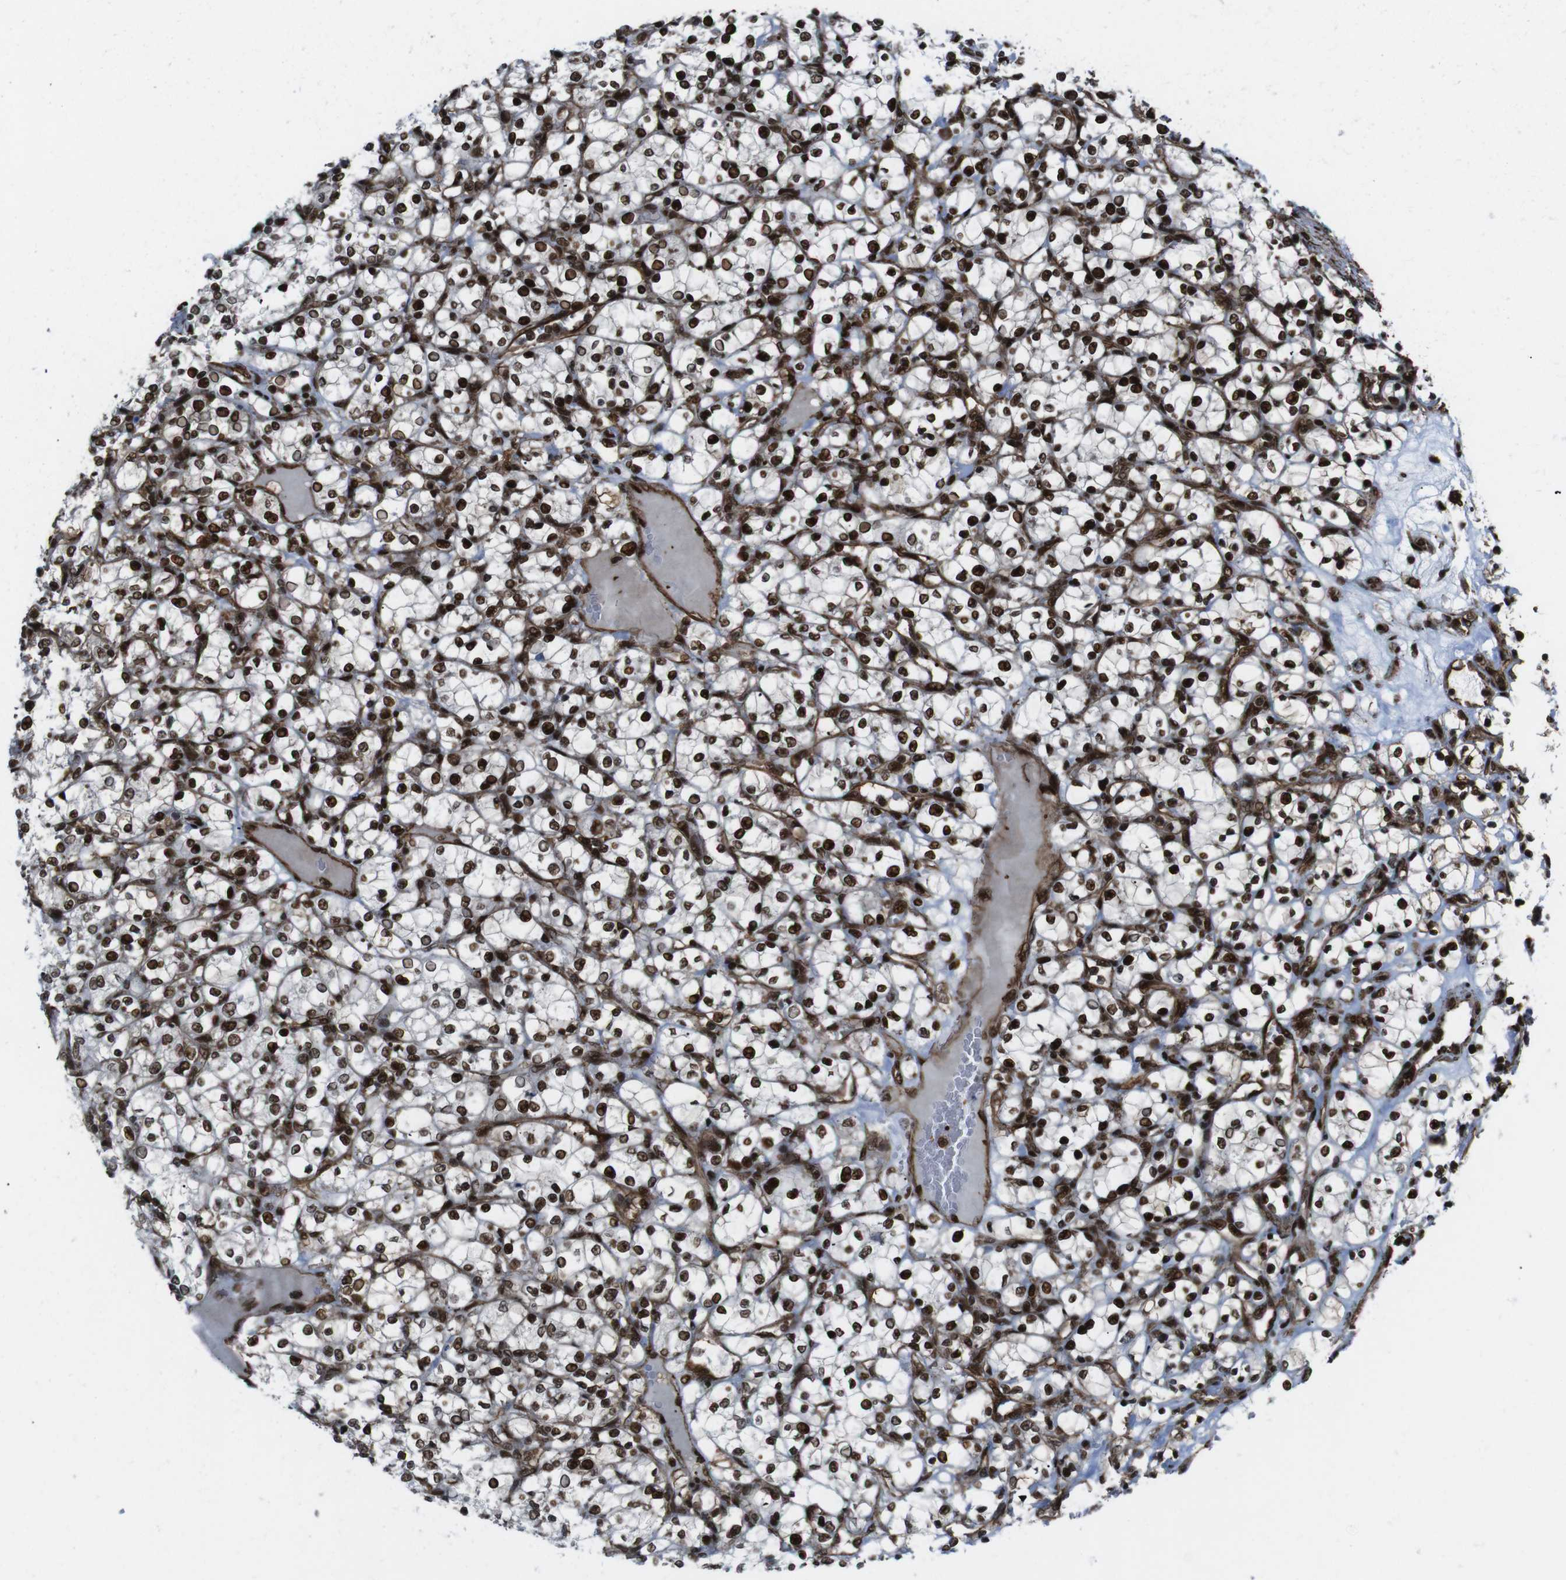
{"staining": {"intensity": "strong", "quantity": ">75%", "location": "nuclear"}, "tissue": "renal cancer", "cell_type": "Tumor cells", "image_type": "cancer", "snomed": [{"axis": "morphology", "description": "Adenocarcinoma, NOS"}, {"axis": "topography", "description": "Kidney"}], "caption": "Immunohistochemical staining of human adenocarcinoma (renal) demonstrates strong nuclear protein staining in about >75% of tumor cells.", "gene": "HNRNPU", "patient": {"sex": "female", "age": 69}}